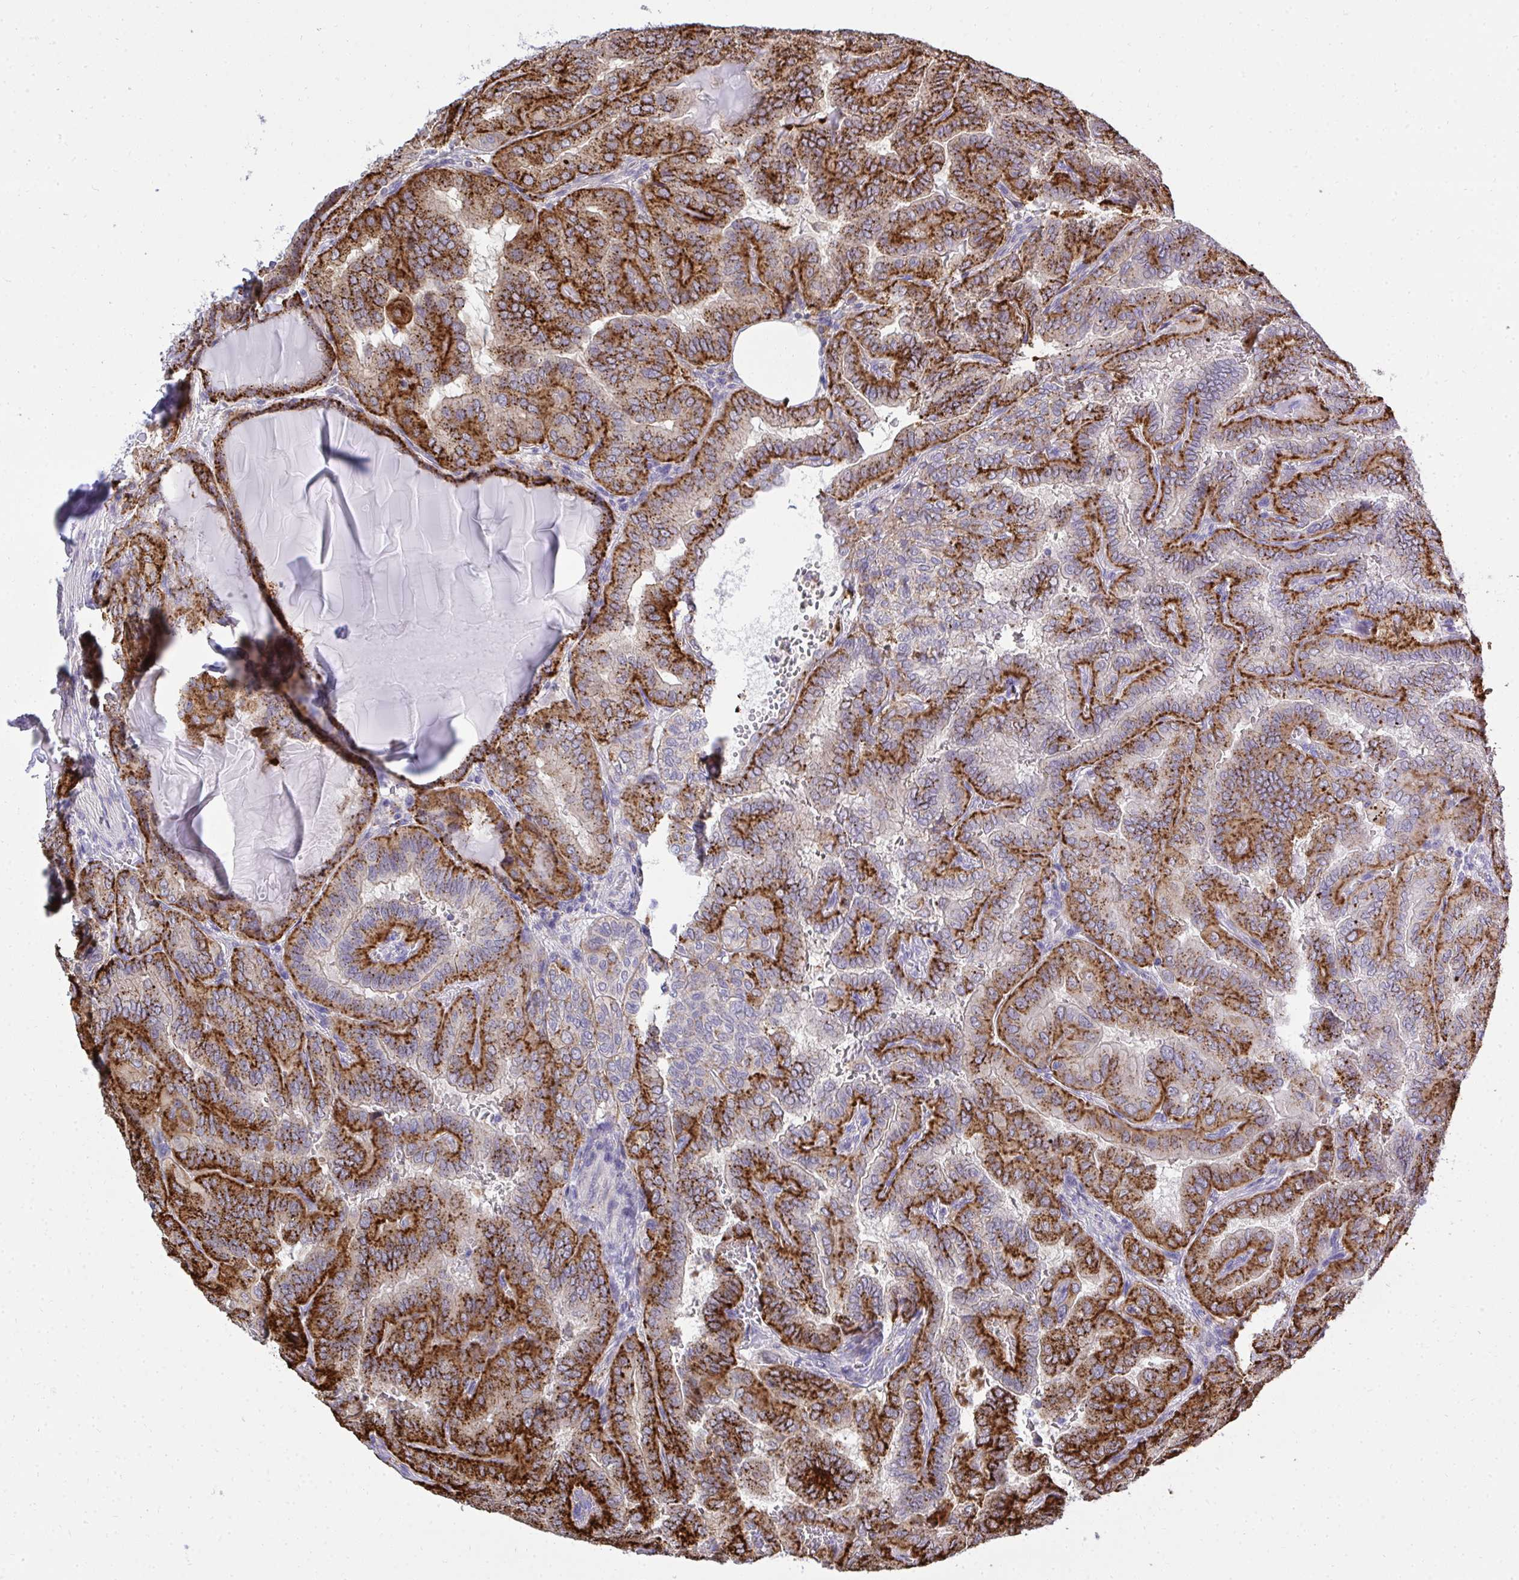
{"staining": {"intensity": "strong", "quantity": ">75%", "location": "cytoplasmic/membranous"}, "tissue": "thyroid cancer", "cell_type": "Tumor cells", "image_type": "cancer", "snomed": [{"axis": "morphology", "description": "Papillary adenocarcinoma, NOS"}, {"axis": "topography", "description": "Thyroid gland"}], "caption": "Papillary adenocarcinoma (thyroid) stained with IHC displays strong cytoplasmic/membranous staining in approximately >75% of tumor cells. The staining was performed using DAB (3,3'-diaminobenzidine), with brown indicating positive protein expression. Nuclei are stained blue with hematoxylin.", "gene": "XAF1", "patient": {"sex": "female", "age": 46}}